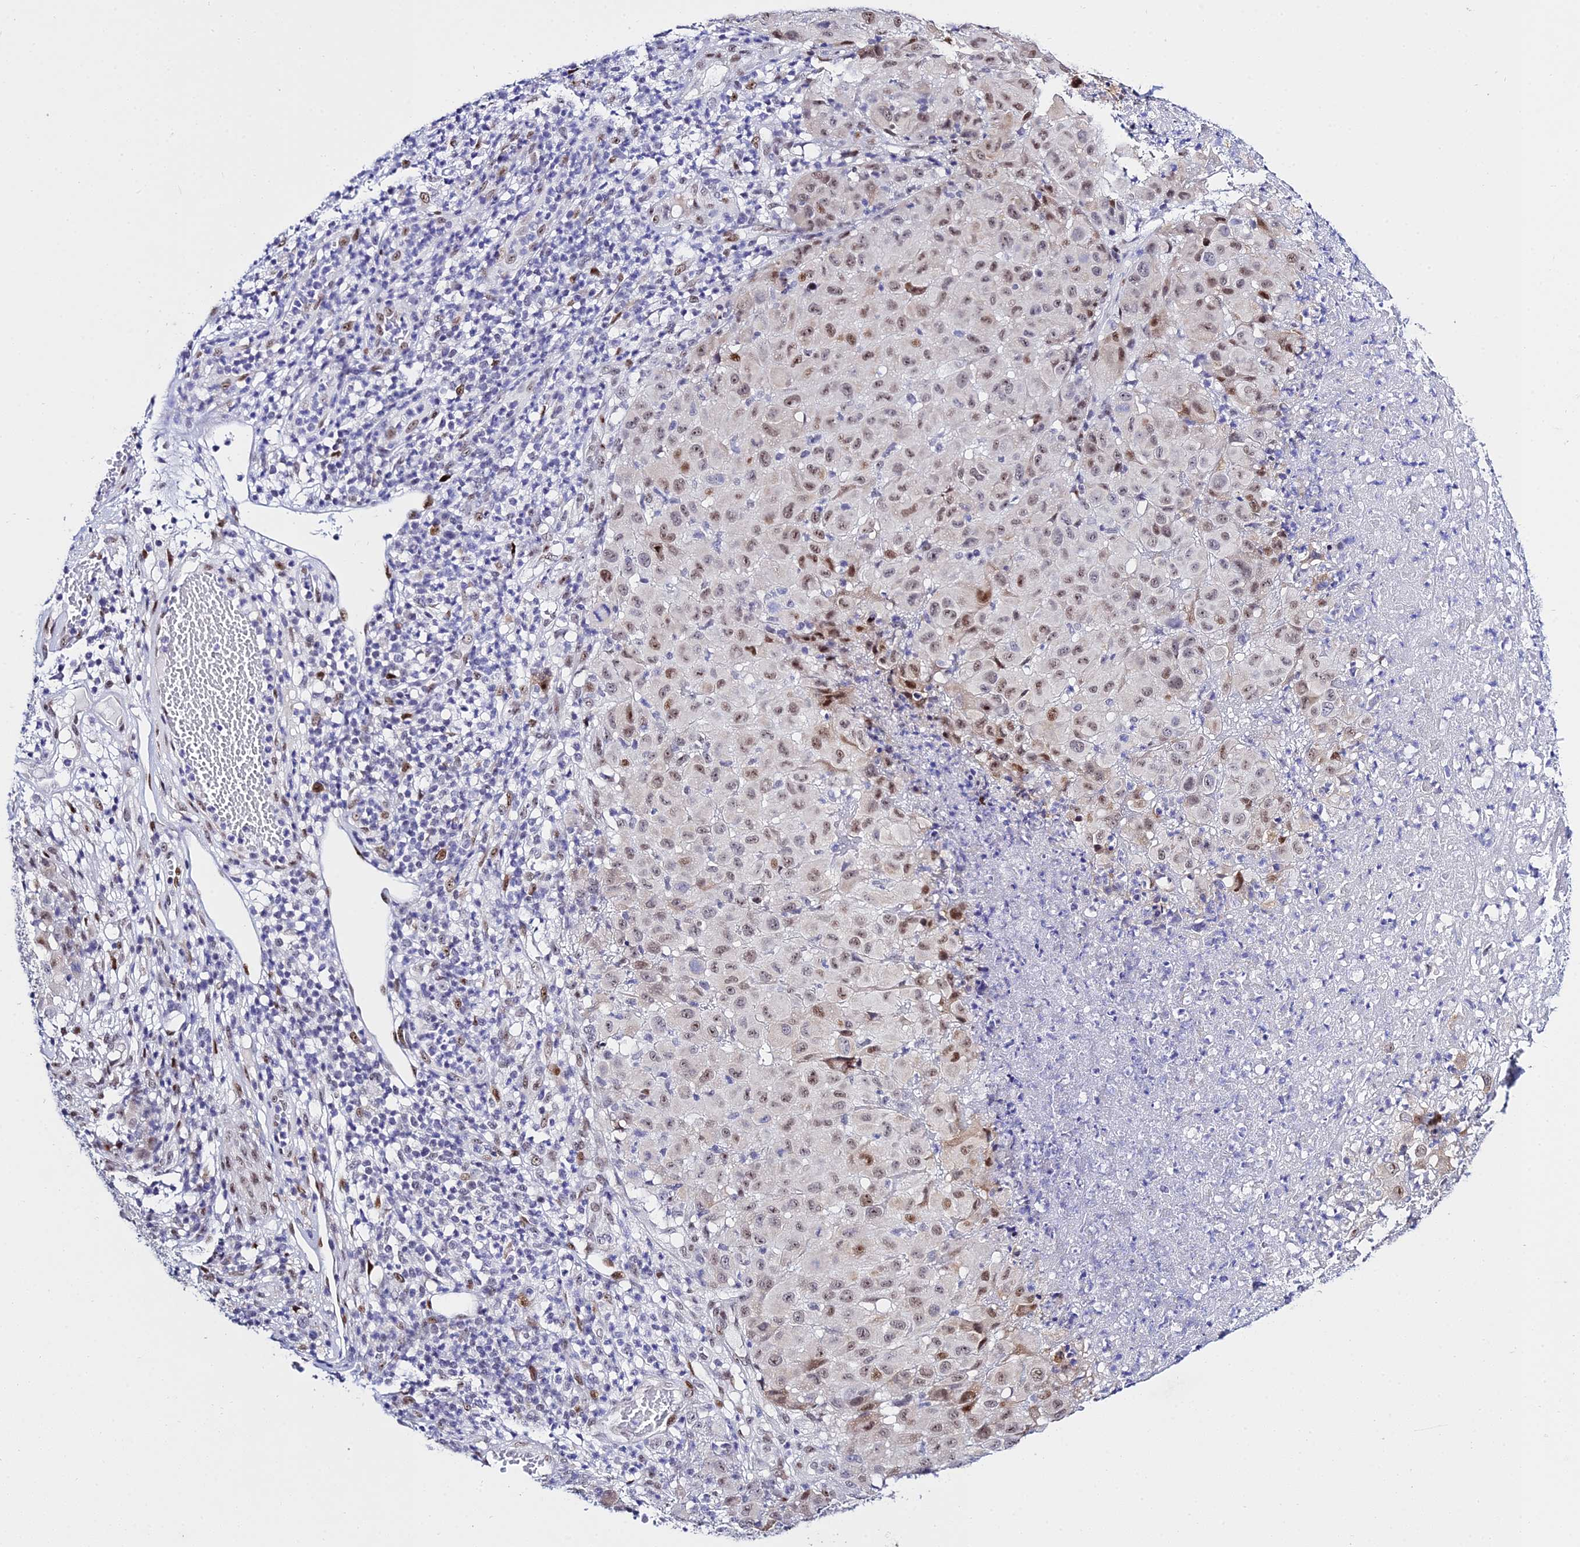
{"staining": {"intensity": "moderate", "quantity": "25%-75%", "location": "nuclear"}, "tissue": "melanoma", "cell_type": "Tumor cells", "image_type": "cancer", "snomed": [{"axis": "morphology", "description": "Malignant melanoma, NOS"}, {"axis": "topography", "description": "Skin"}], "caption": "Protein analysis of malignant melanoma tissue exhibits moderate nuclear positivity in about 25%-75% of tumor cells.", "gene": "POFUT2", "patient": {"sex": "male", "age": 73}}